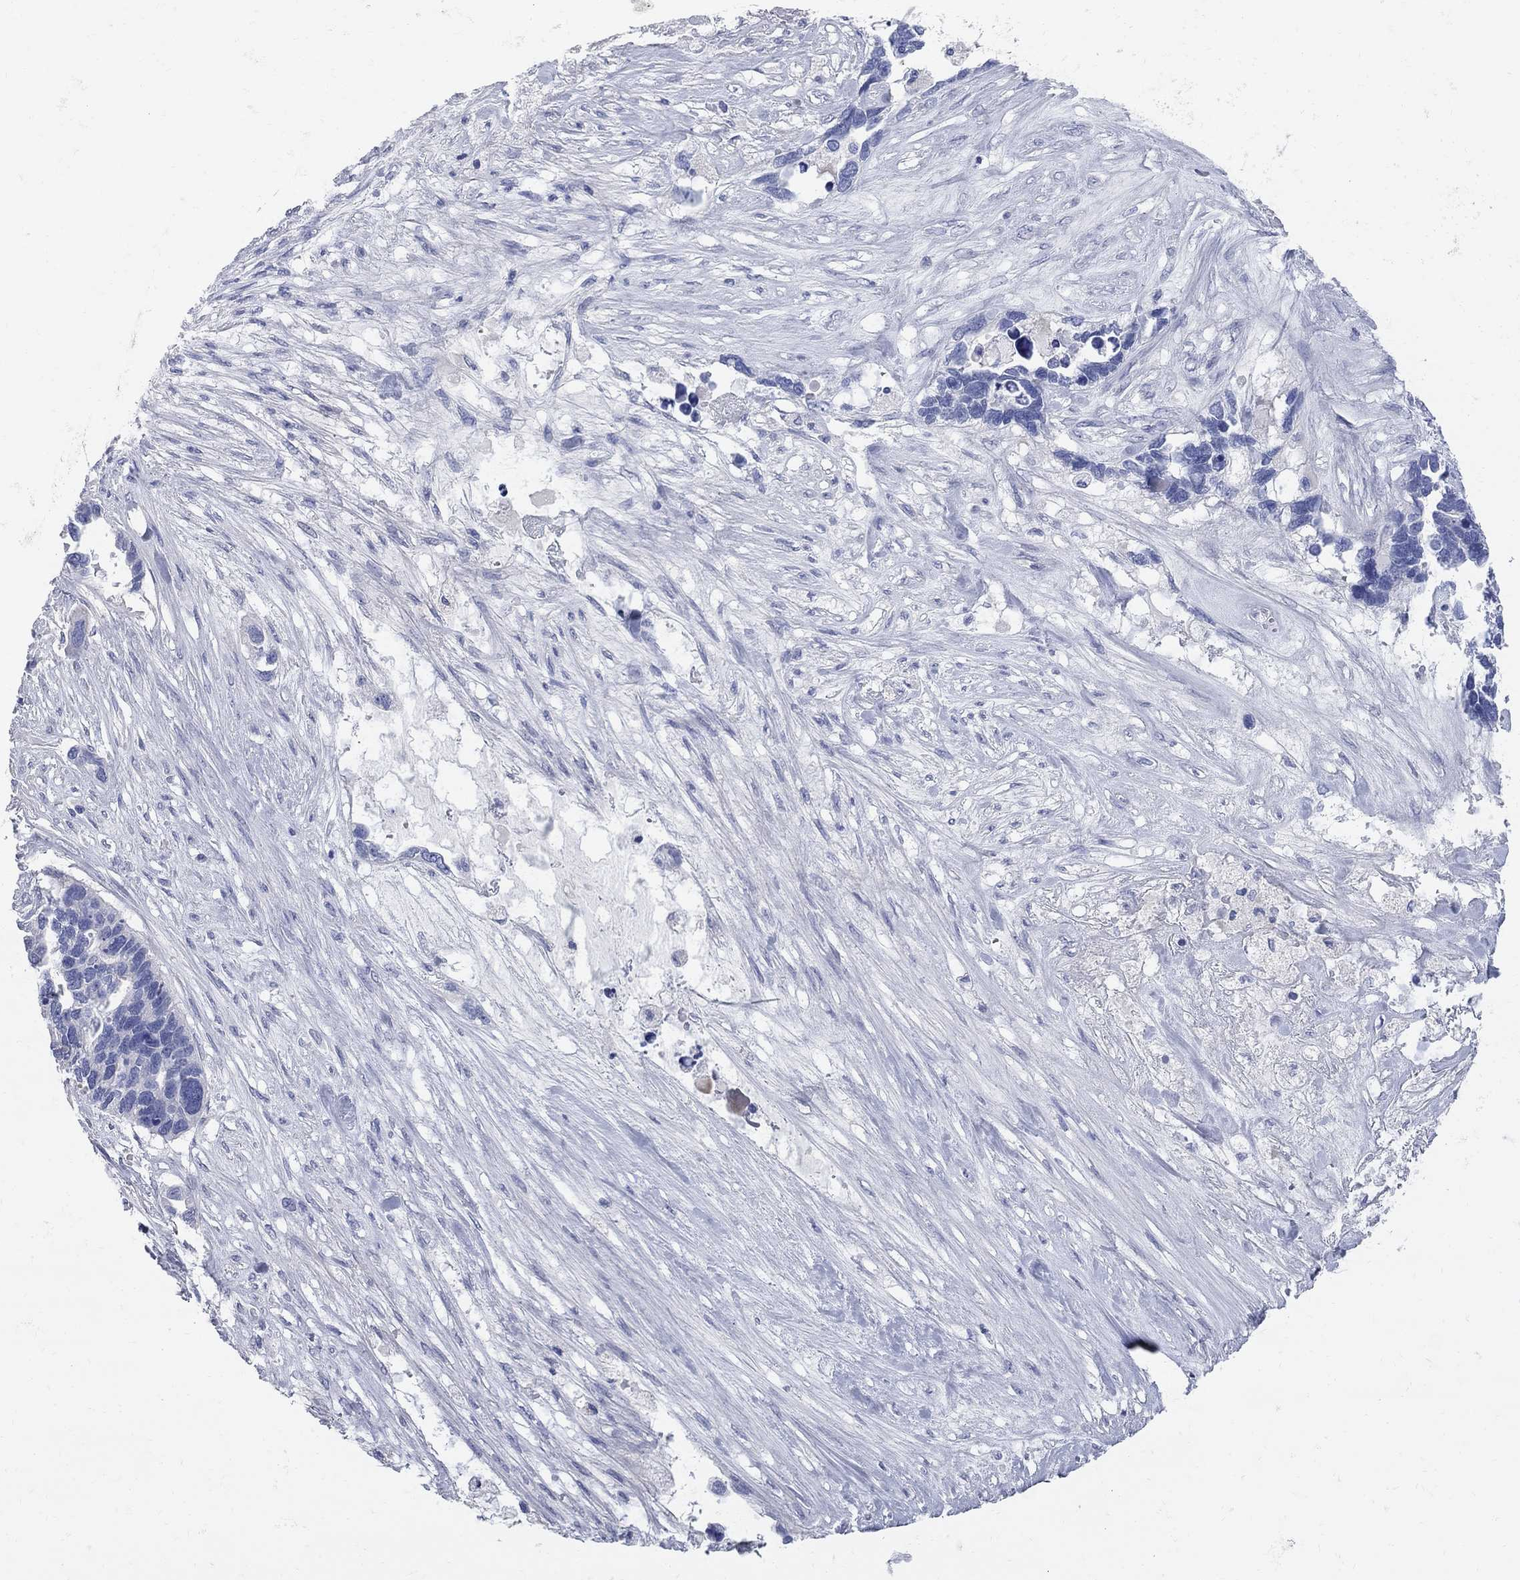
{"staining": {"intensity": "negative", "quantity": "none", "location": "none"}, "tissue": "ovarian cancer", "cell_type": "Tumor cells", "image_type": "cancer", "snomed": [{"axis": "morphology", "description": "Cystadenocarcinoma, serous, NOS"}, {"axis": "topography", "description": "Ovary"}], "caption": "Immunohistochemistry of ovarian serous cystadenocarcinoma displays no positivity in tumor cells.", "gene": "AOX1", "patient": {"sex": "female", "age": 54}}